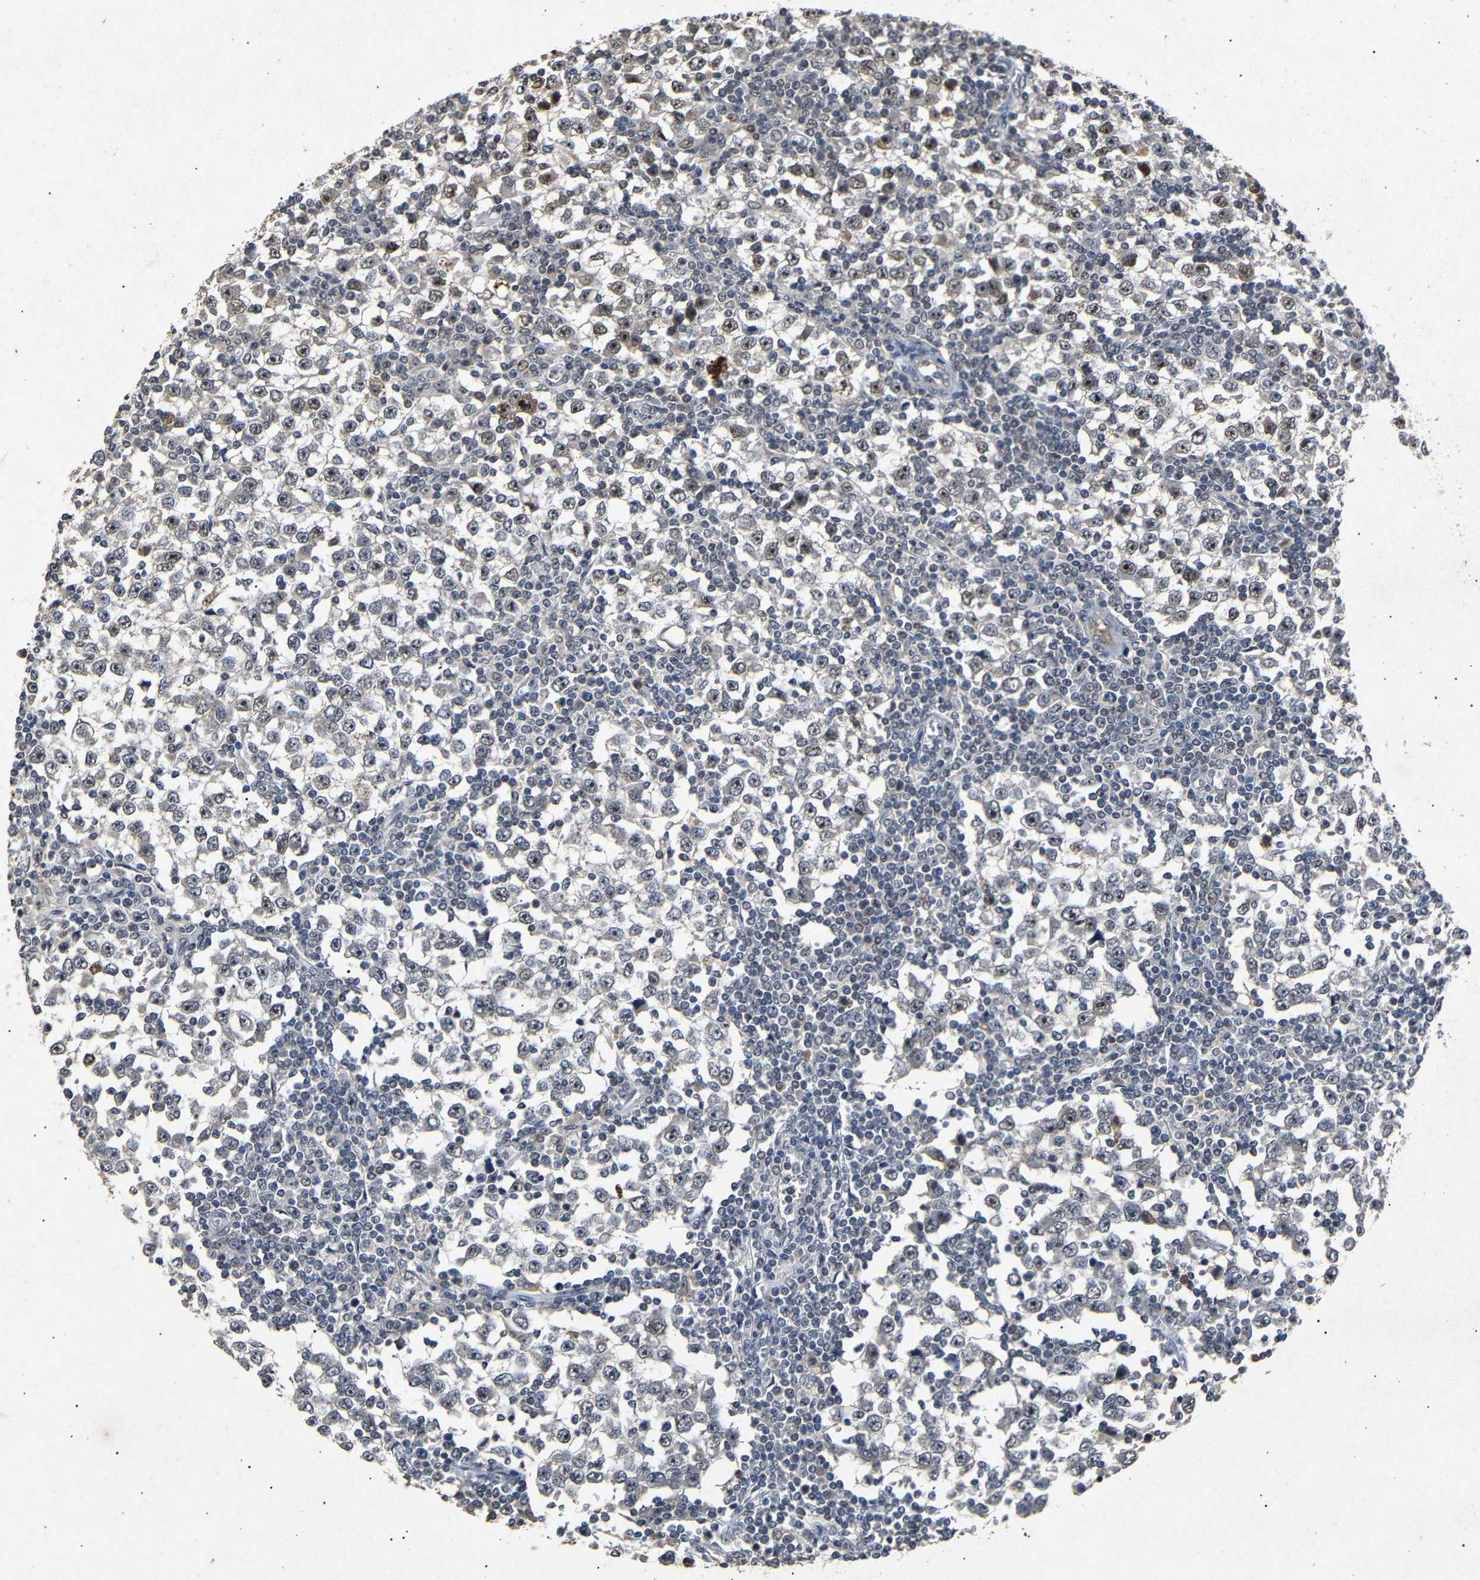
{"staining": {"intensity": "moderate", "quantity": "<25%", "location": "nuclear"}, "tissue": "testis cancer", "cell_type": "Tumor cells", "image_type": "cancer", "snomed": [{"axis": "morphology", "description": "Seminoma, NOS"}, {"axis": "topography", "description": "Testis"}], "caption": "Immunohistochemical staining of human testis seminoma reveals low levels of moderate nuclear staining in approximately <25% of tumor cells. (DAB (3,3'-diaminobenzidine) IHC, brown staining for protein, blue staining for nuclei).", "gene": "PARN", "patient": {"sex": "male", "age": 65}}